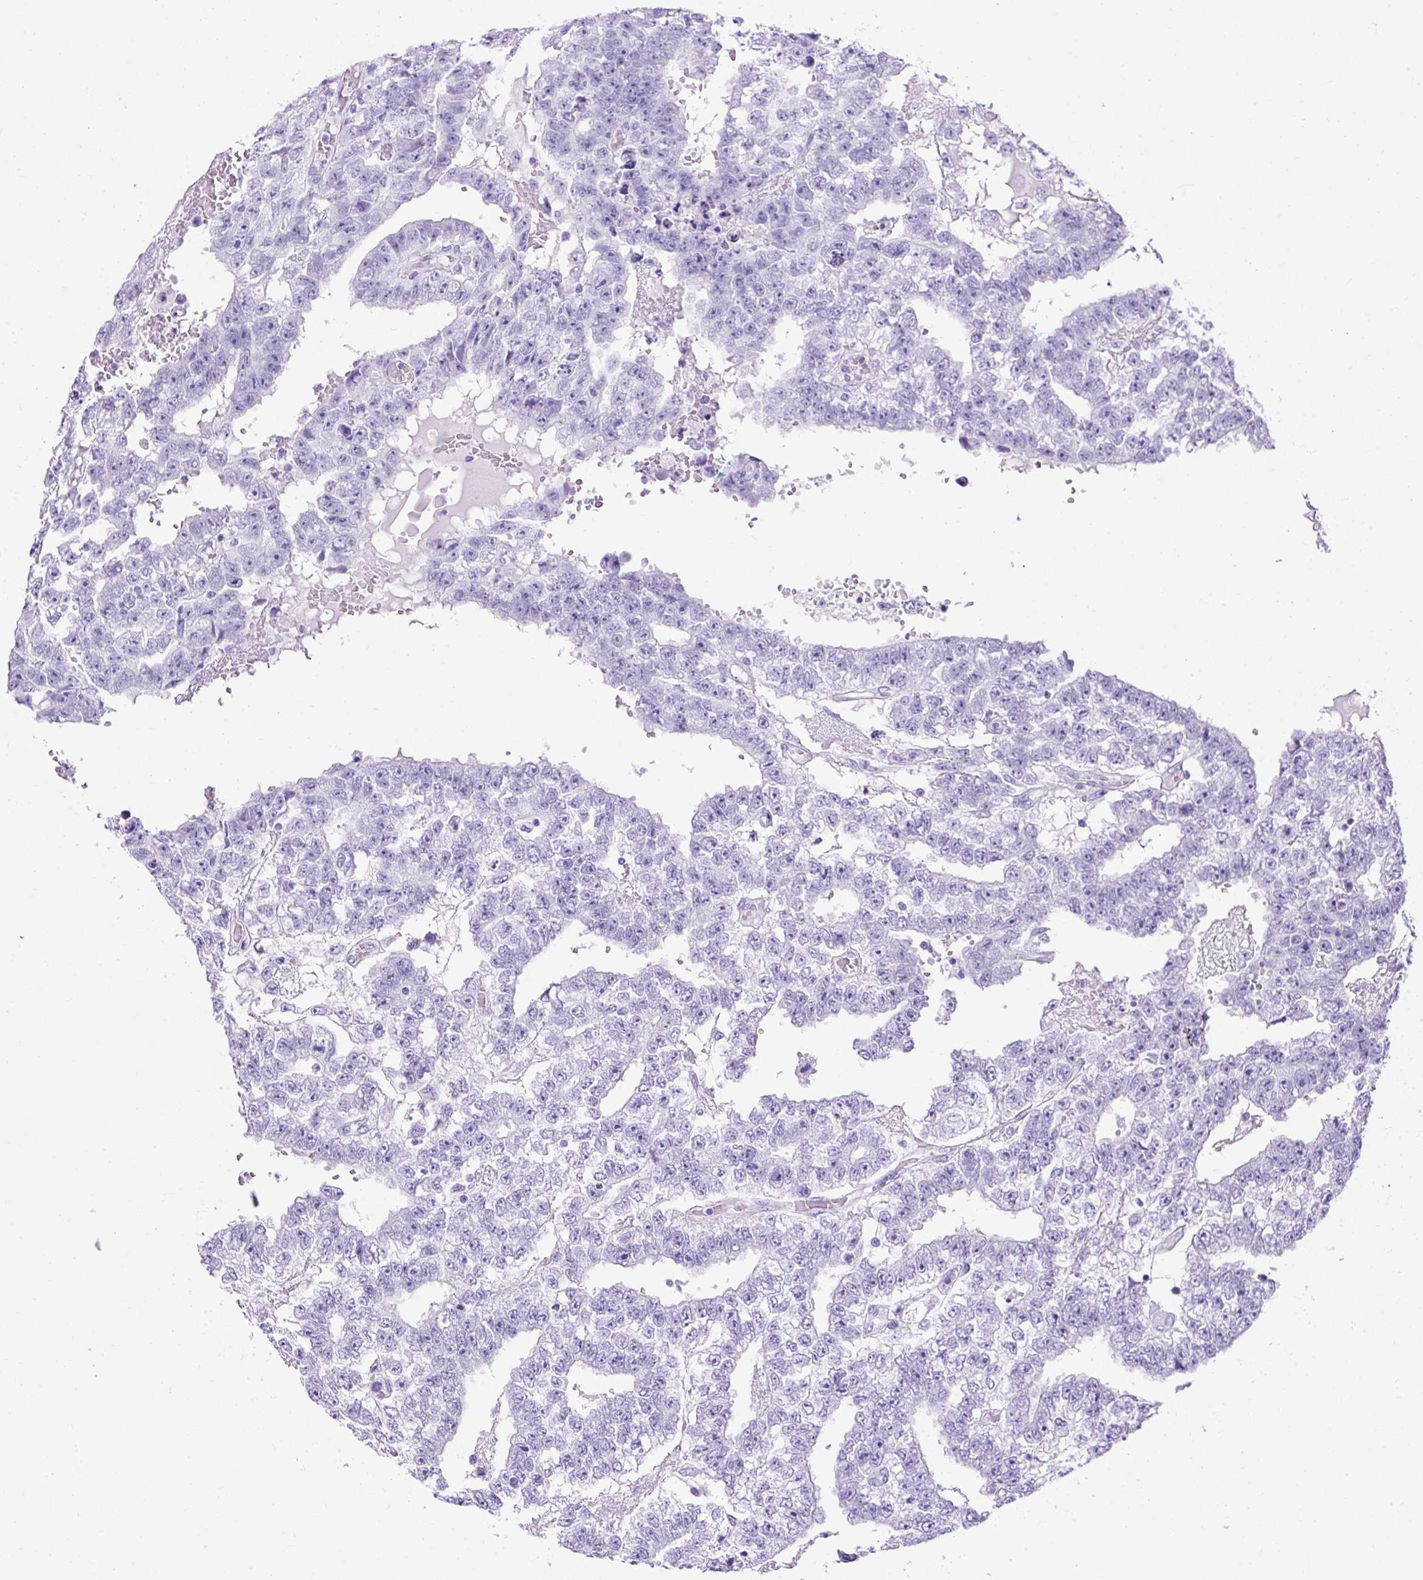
{"staining": {"intensity": "negative", "quantity": "none", "location": "none"}, "tissue": "testis cancer", "cell_type": "Tumor cells", "image_type": "cancer", "snomed": [{"axis": "morphology", "description": "Carcinoma, Embryonal, NOS"}, {"axis": "topography", "description": "Testis"}], "caption": "The photomicrograph reveals no staining of tumor cells in testis cancer (embryonal carcinoma). (DAB (3,3'-diaminobenzidine) immunohistochemistry with hematoxylin counter stain).", "gene": "KRT12", "patient": {"sex": "male", "age": 25}}